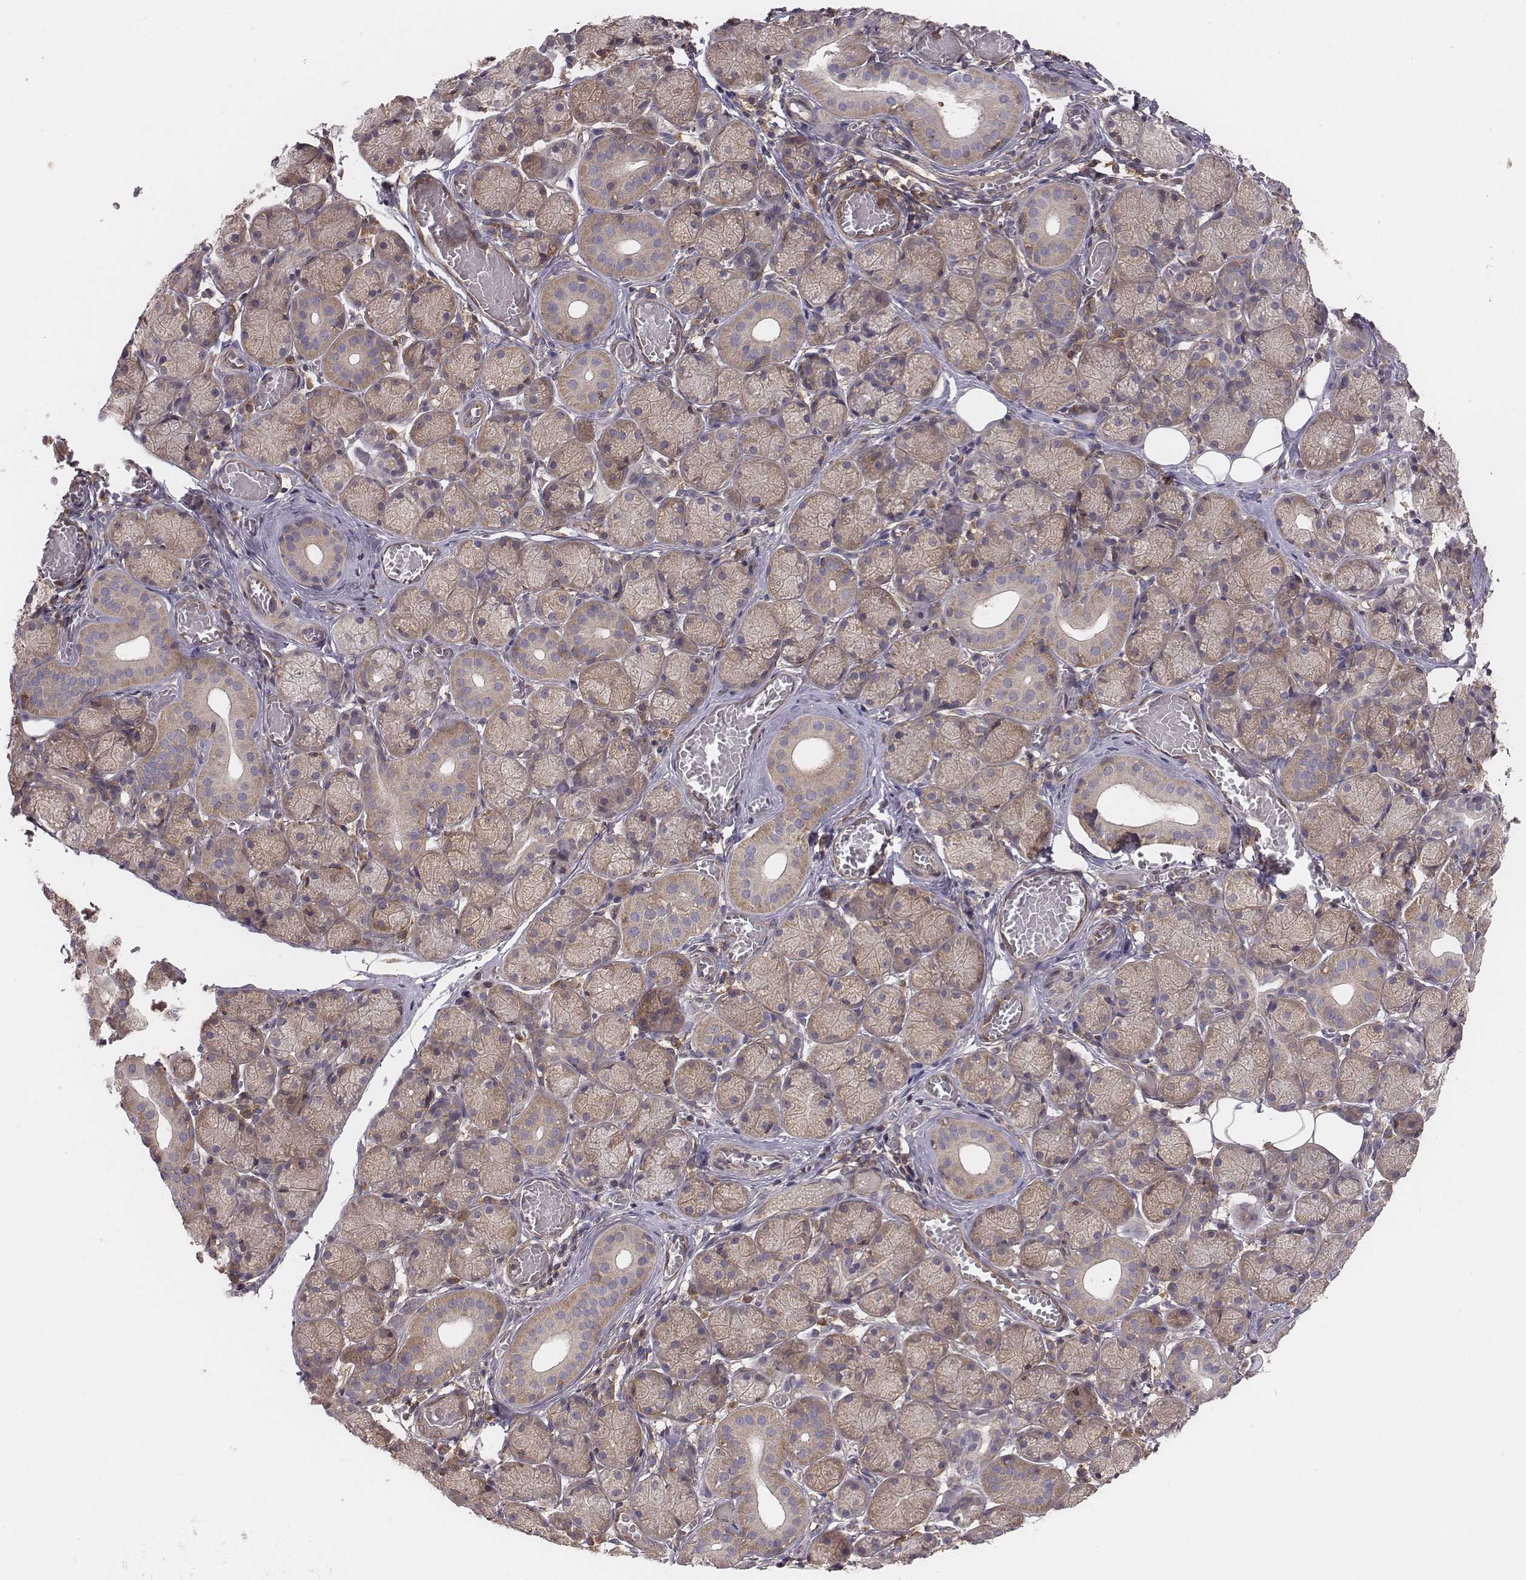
{"staining": {"intensity": "weak", "quantity": ">75%", "location": "cytoplasmic/membranous"}, "tissue": "salivary gland", "cell_type": "Glandular cells", "image_type": "normal", "snomed": [{"axis": "morphology", "description": "Normal tissue, NOS"}, {"axis": "topography", "description": "Salivary gland"}, {"axis": "topography", "description": "Peripheral nerve tissue"}], "caption": "Unremarkable salivary gland reveals weak cytoplasmic/membranous positivity in about >75% of glandular cells, visualized by immunohistochemistry. The protein is stained brown, and the nuclei are stained in blue (DAB IHC with brightfield microscopy, high magnification).", "gene": "CAD", "patient": {"sex": "female", "age": 24}}